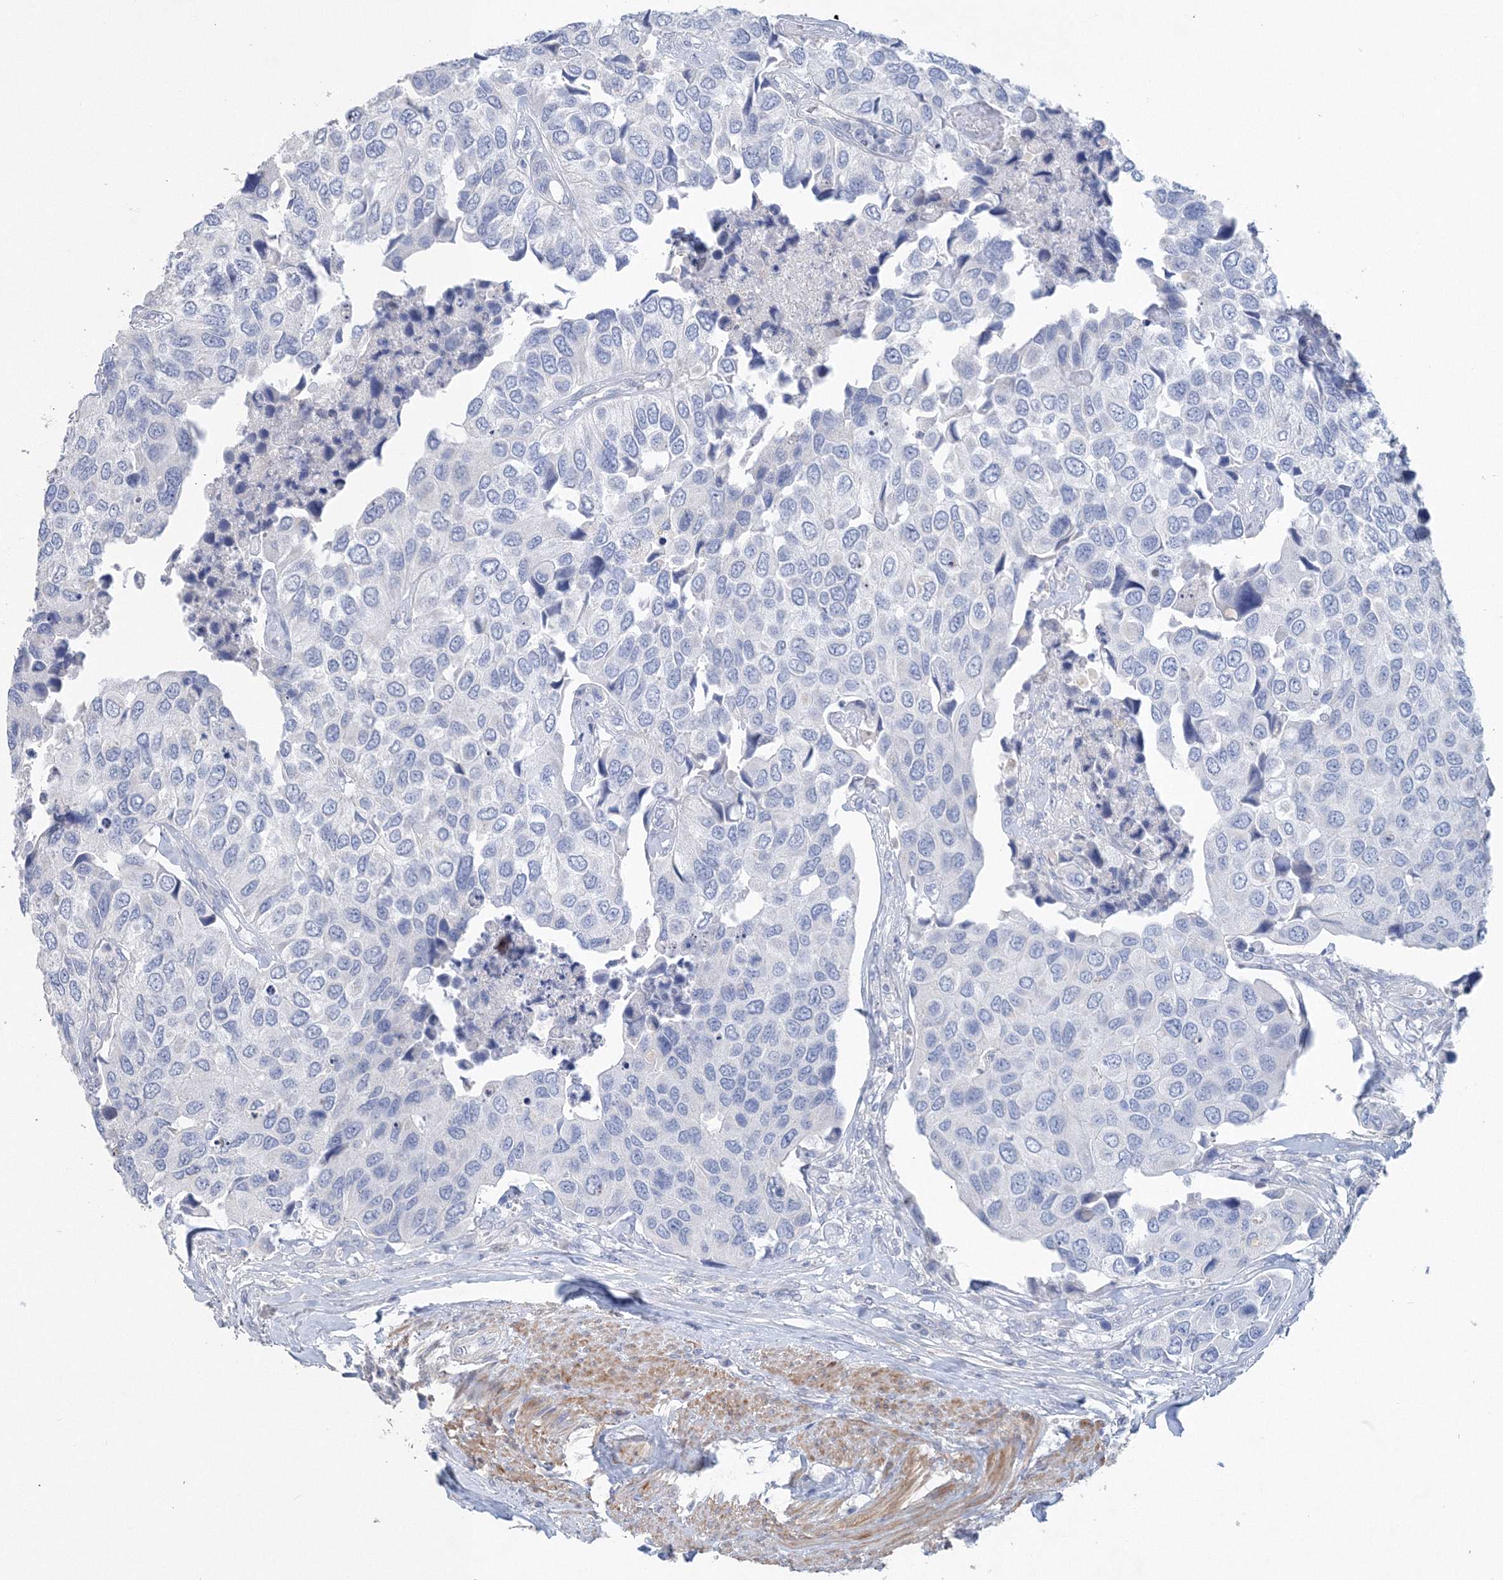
{"staining": {"intensity": "negative", "quantity": "none", "location": "none"}, "tissue": "urothelial cancer", "cell_type": "Tumor cells", "image_type": "cancer", "snomed": [{"axis": "morphology", "description": "Urothelial carcinoma, High grade"}, {"axis": "topography", "description": "Urinary bladder"}], "caption": "Protein analysis of urothelial carcinoma (high-grade) exhibits no significant positivity in tumor cells. (Stains: DAB immunohistochemistry with hematoxylin counter stain, Microscopy: brightfield microscopy at high magnification).", "gene": "OSBPL6", "patient": {"sex": "male", "age": 74}}